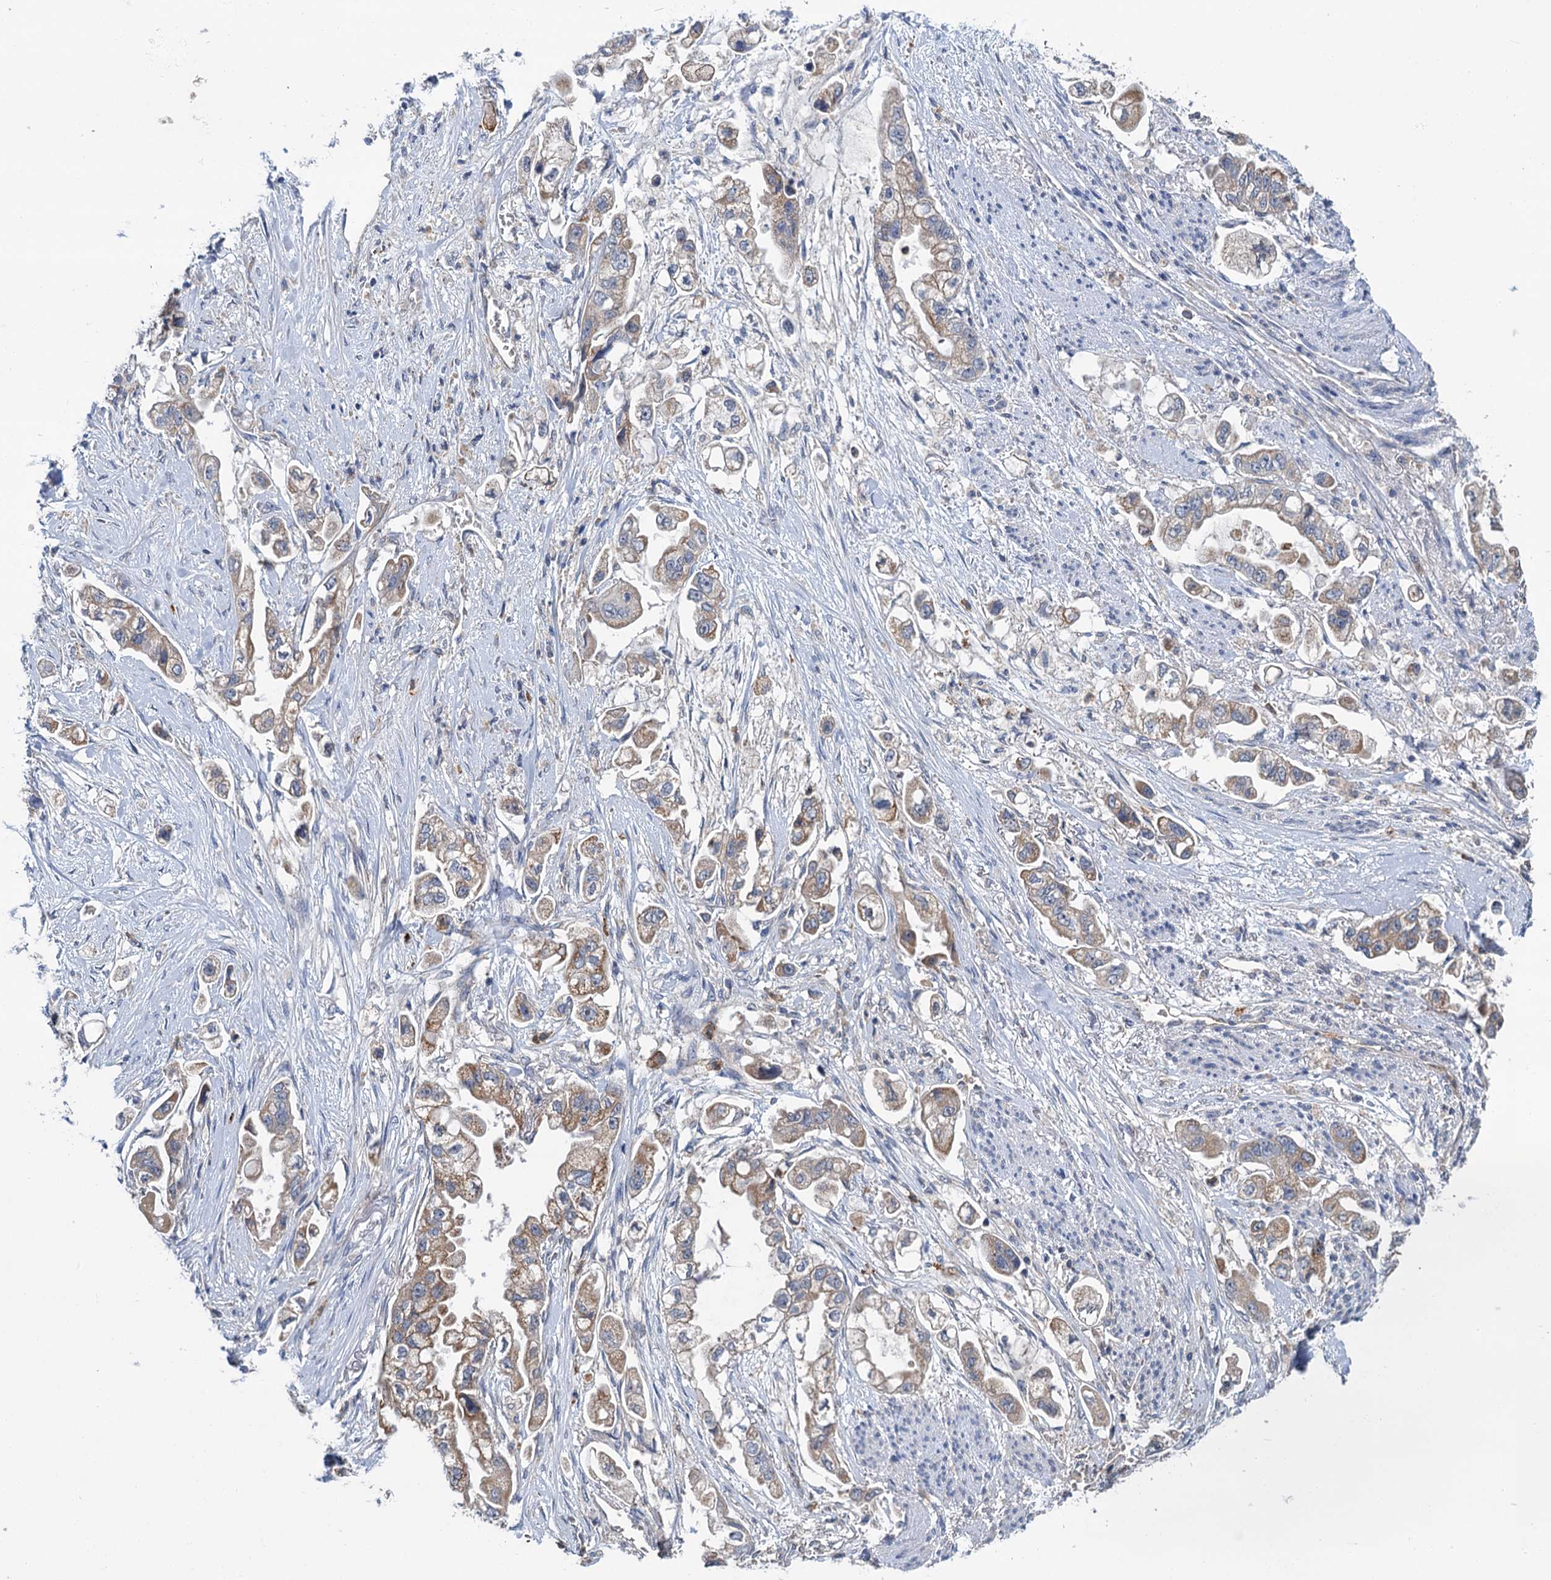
{"staining": {"intensity": "weak", "quantity": "25%-75%", "location": "cytoplasmic/membranous"}, "tissue": "stomach cancer", "cell_type": "Tumor cells", "image_type": "cancer", "snomed": [{"axis": "morphology", "description": "Adenocarcinoma, NOS"}, {"axis": "topography", "description": "Stomach"}], "caption": "Protein staining displays weak cytoplasmic/membranous positivity in approximately 25%-75% of tumor cells in adenocarcinoma (stomach).", "gene": "DYNC2H1", "patient": {"sex": "male", "age": 62}}